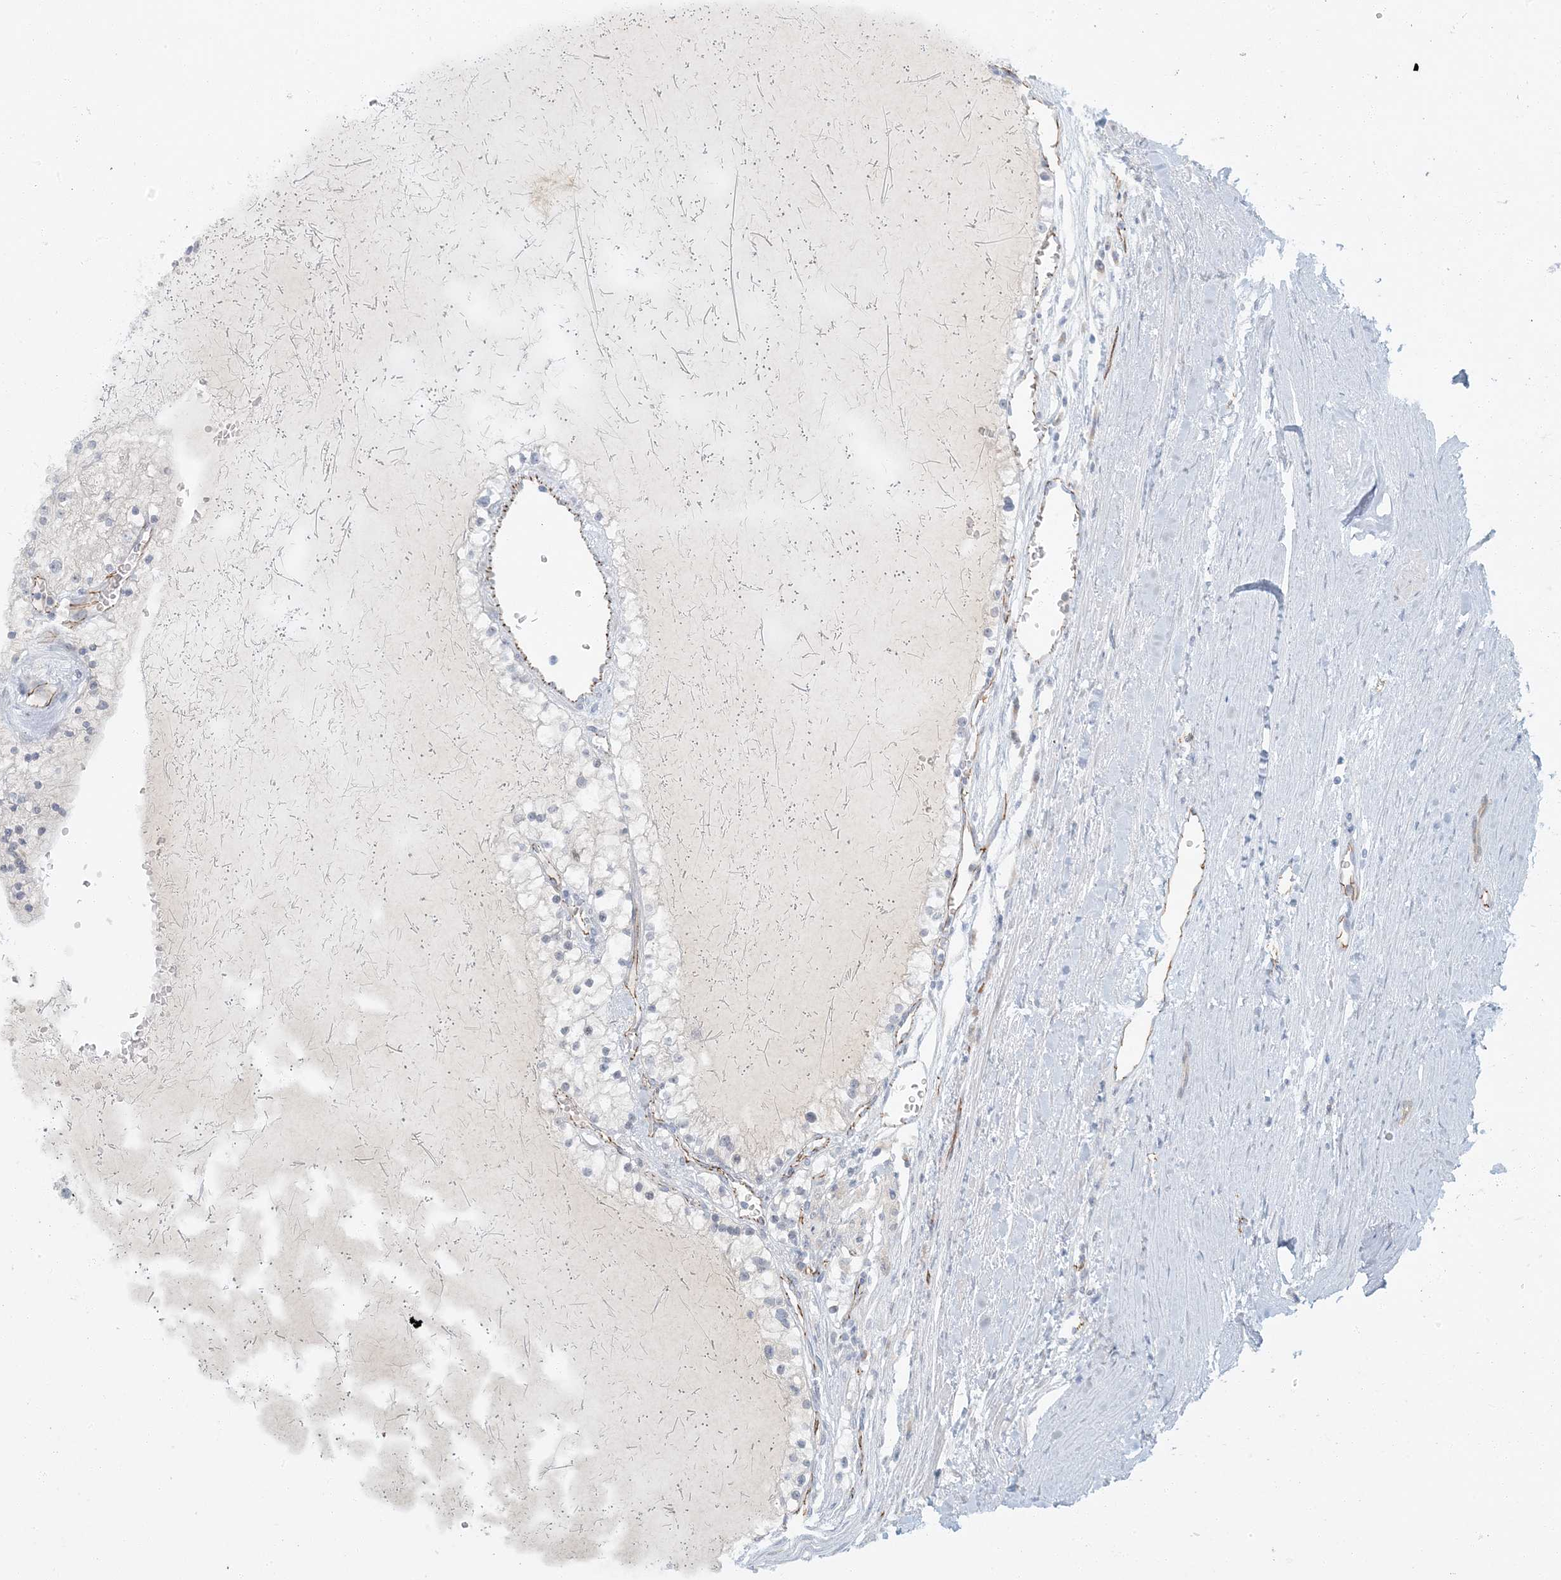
{"staining": {"intensity": "negative", "quantity": "none", "location": "none"}, "tissue": "renal cancer", "cell_type": "Tumor cells", "image_type": "cancer", "snomed": [{"axis": "morphology", "description": "Normal tissue, NOS"}, {"axis": "morphology", "description": "Adenocarcinoma, NOS"}, {"axis": "topography", "description": "Kidney"}], "caption": "This photomicrograph is of renal adenocarcinoma stained with immunohistochemistry to label a protein in brown with the nuclei are counter-stained blue. There is no positivity in tumor cells. (Stains: DAB (3,3'-diaminobenzidine) IHC with hematoxylin counter stain, Microscopy: brightfield microscopy at high magnification).", "gene": "AK9", "patient": {"sex": "male", "age": 68}}